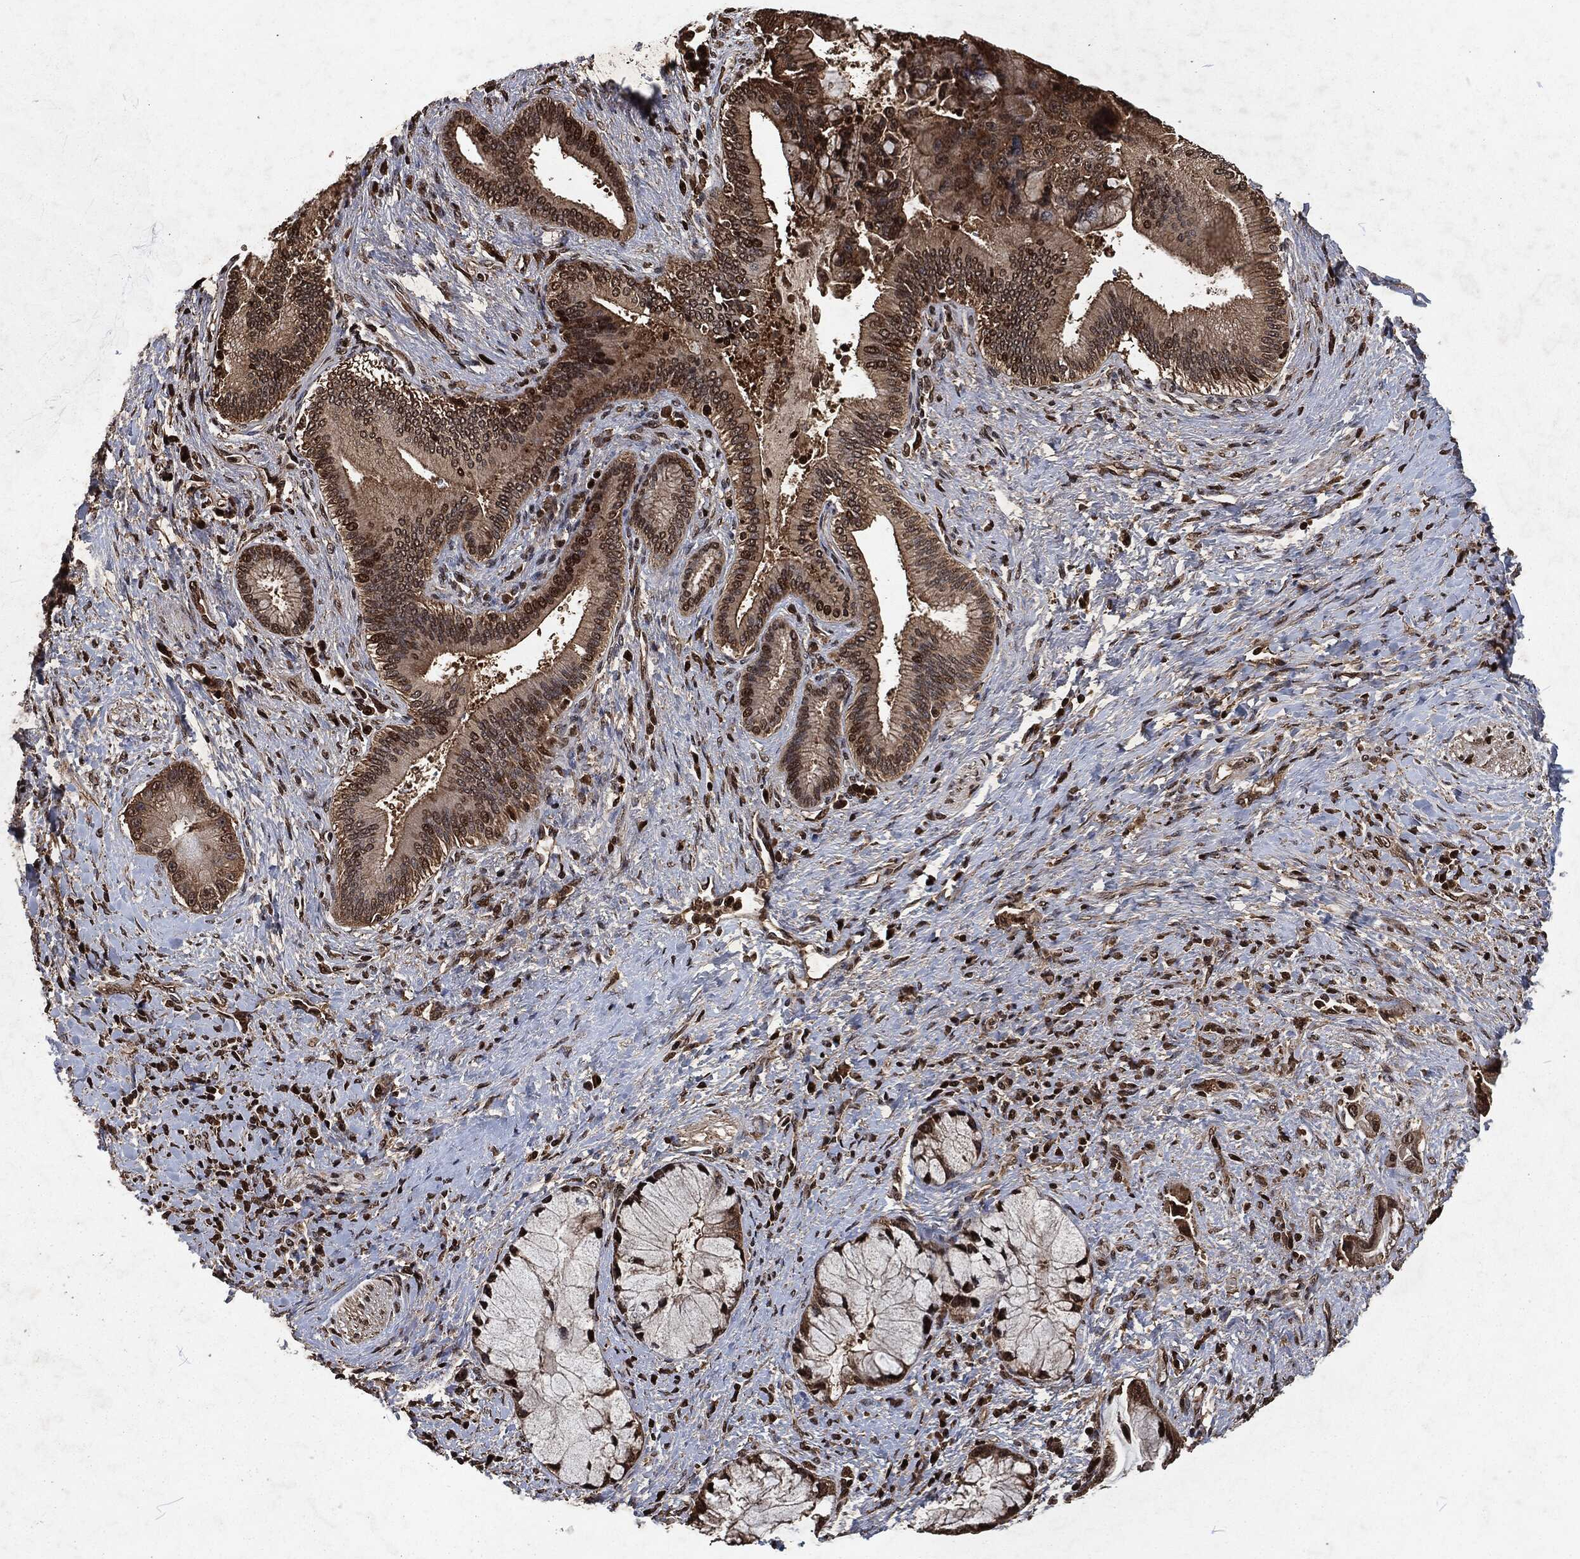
{"staining": {"intensity": "strong", "quantity": "25%-75%", "location": "nuclear"}, "tissue": "liver cancer", "cell_type": "Tumor cells", "image_type": "cancer", "snomed": [{"axis": "morphology", "description": "Normal tissue, NOS"}, {"axis": "morphology", "description": "Cholangiocarcinoma"}, {"axis": "topography", "description": "Liver"}, {"axis": "topography", "description": "Peripheral nerve tissue"}], "caption": "About 25%-75% of tumor cells in human cholangiocarcinoma (liver) show strong nuclear protein positivity as visualized by brown immunohistochemical staining.", "gene": "SNAI1", "patient": {"sex": "male", "age": 50}}